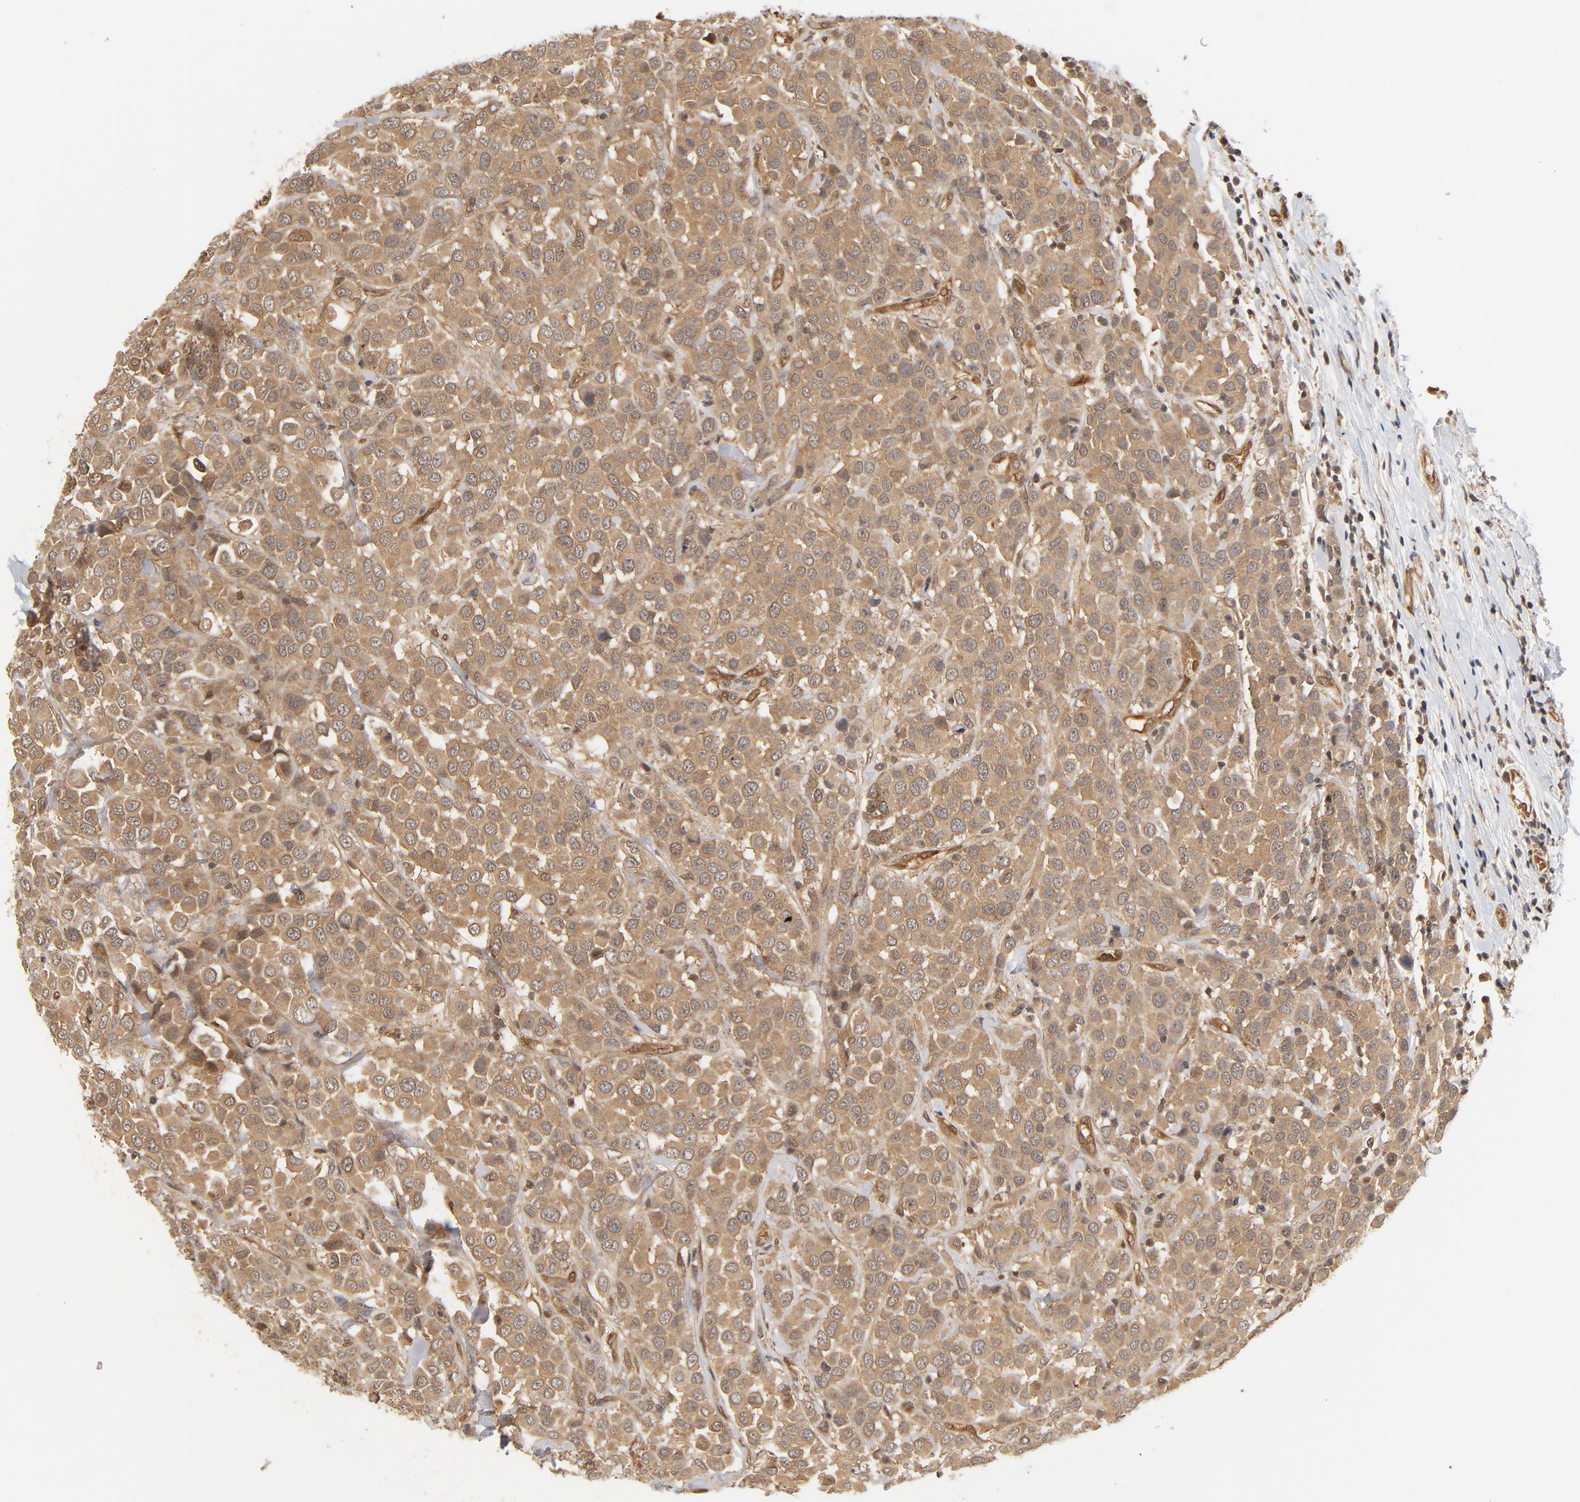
{"staining": {"intensity": "moderate", "quantity": ">75%", "location": "cytoplasmic/membranous"}, "tissue": "breast cancer", "cell_type": "Tumor cells", "image_type": "cancer", "snomed": [{"axis": "morphology", "description": "Duct carcinoma"}, {"axis": "topography", "description": "Breast"}], "caption": "Human breast cancer (infiltrating ductal carcinoma) stained with a brown dye shows moderate cytoplasmic/membranous positive staining in about >75% of tumor cells.", "gene": "CDC37", "patient": {"sex": "female", "age": 61}}